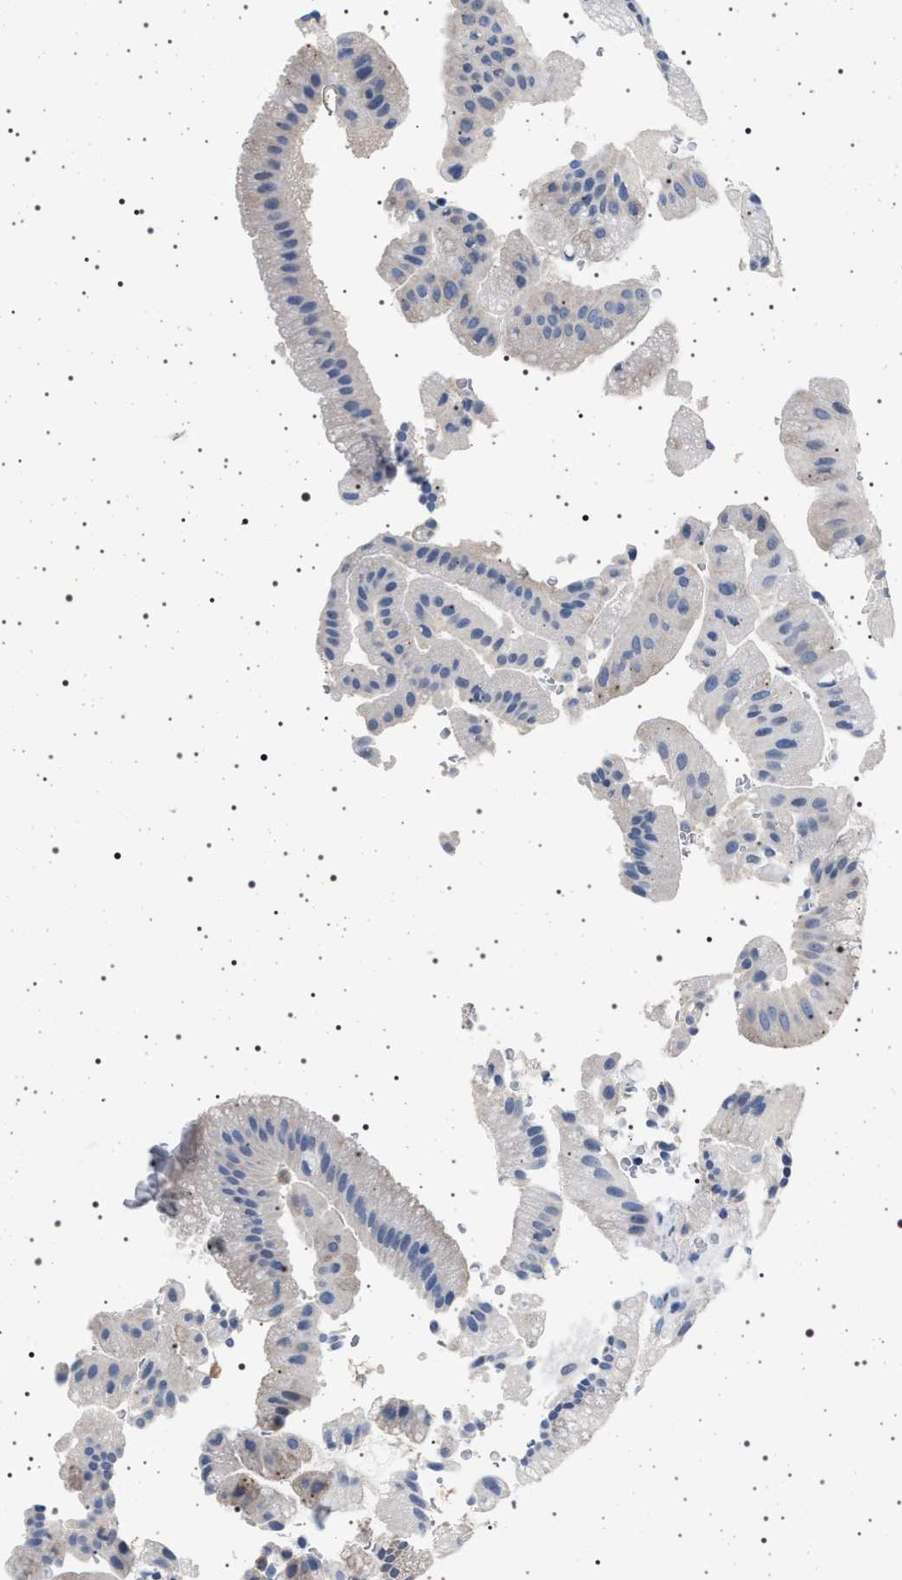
{"staining": {"intensity": "negative", "quantity": "none", "location": "none"}, "tissue": "gallbladder", "cell_type": "Glandular cells", "image_type": "normal", "snomed": [{"axis": "morphology", "description": "Normal tissue, NOS"}, {"axis": "topography", "description": "Gallbladder"}], "caption": "Immunohistochemistry micrograph of normal human gallbladder stained for a protein (brown), which shows no staining in glandular cells. Brightfield microscopy of IHC stained with DAB (brown) and hematoxylin (blue), captured at high magnification.", "gene": "NAT9", "patient": {"sex": "male", "age": 49}}